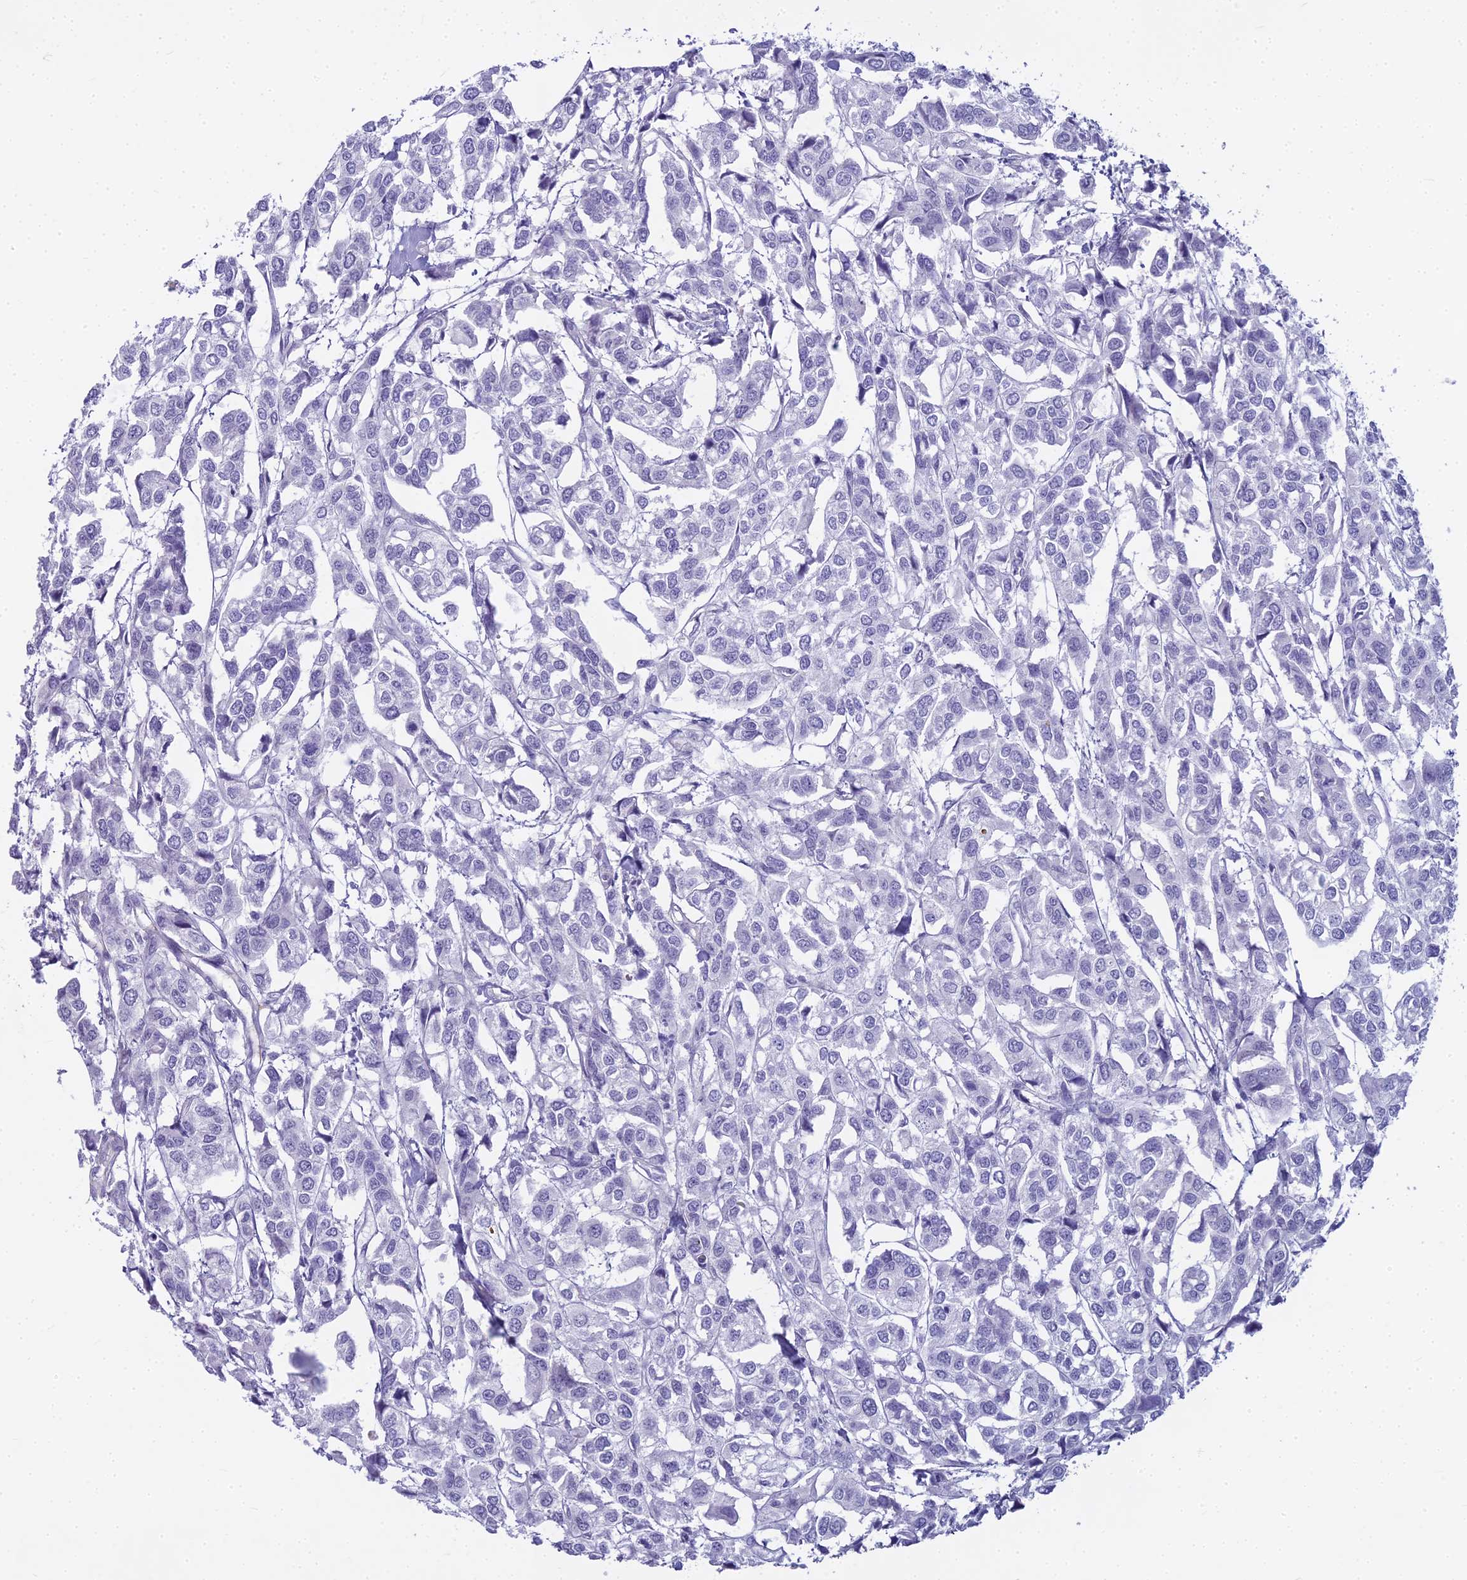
{"staining": {"intensity": "negative", "quantity": "none", "location": "none"}, "tissue": "urothelial cancer", "cell_type": "Tumor cells", "image_type": "cancer", "snomed": [{"axis": "morphology", "description": "Urothelial carcinoma, High grade"}, {"axis": "topography", "description": "Urinary bladder"}], "caption": "Immunohistochemistry of human urothelial carcinoma (high-grade) displays no staining in tumor cells.", "gene": "EVI2A", "patient": {"sex": "male", "age": 67}}